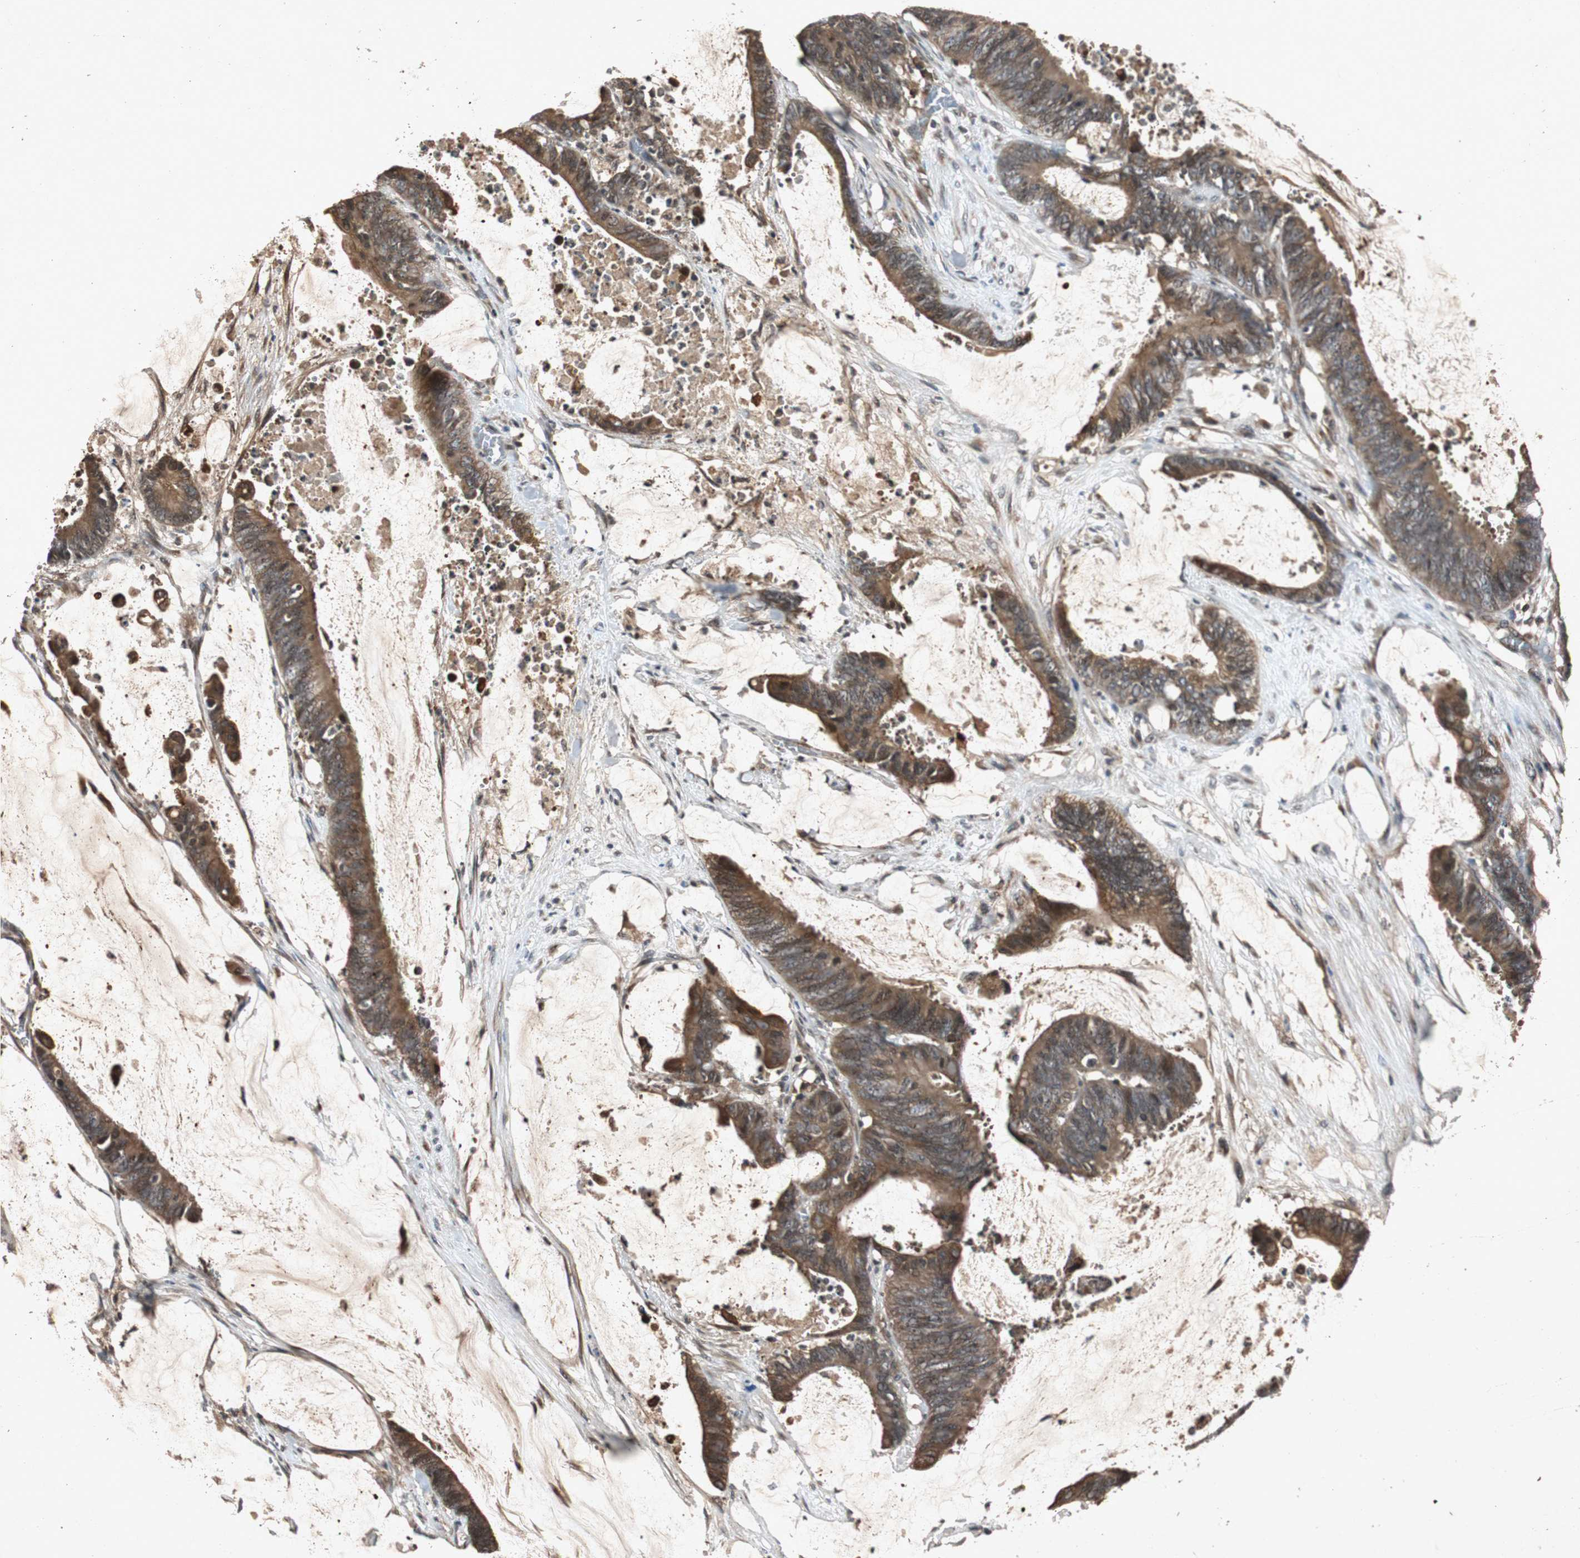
{"staining": {"intensity": "moderate", "quantity": ">75%", "location": "cytoplasmic/membranous"}, "tissue": "colorectal cancer", "cell_type": "Tumor cells", "image_type": "cancer", "snomed": [{"axis": "morphology", "description": "Adenocarcinoma, NOS"}, {"axis": "topography", "description": "Rectum"}], "caption": "Brown immunohistochemical staining in human adenocarcinoma (colorectal) displays moderate cytoplasmic/membranous staining in approximately >75% of tumor cells. Using DAB (3,3'-diaminobenzidine) (brown) and hematoxylin (blue) stains, captured at high magnification using brightfield microscopy.", "gene": "SLIT2", "patient": {"sex": "female", "age": 66}}